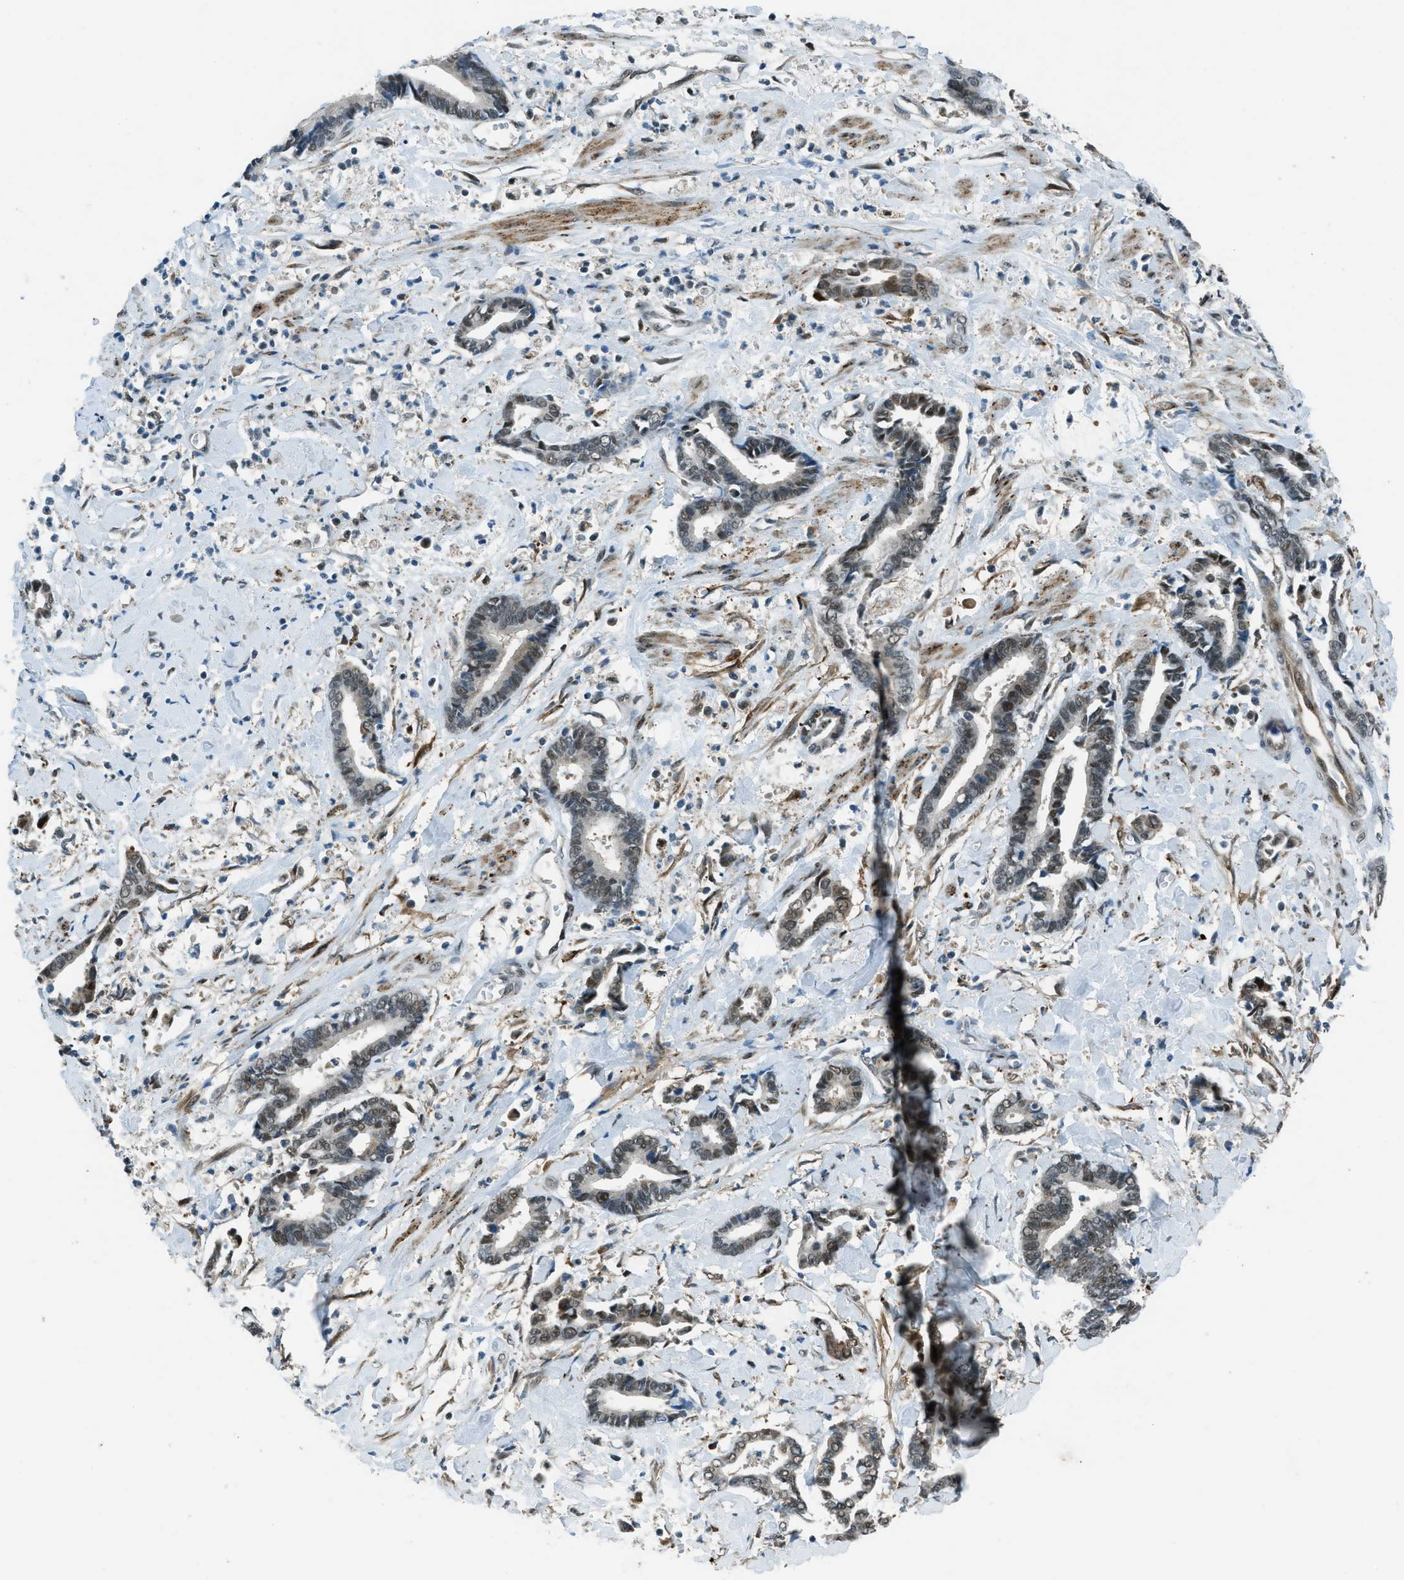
{"staining": {"intensity": "weak", "quantity": ">75%", "location": "nuclear"}, "tissue": "cervical cancer", "cell_type": "Tumor cells", "image_type": "cancer", "snomed": [{"axis": "morphology", "description": "Adenocarcinoma, NOS"}, {"axis": "topography", "description": "Cervix"}], "caption": "Protein expression analysis of cervical adenocarcinoma reveals weak nuclear expression in about >75% of tumor cells. (DAB (3,3'-diaminobenzidine) IHC with brightfield microscopy, high magnification).", "gene": "NPEPL1", "patient": {"sex": "female", "age": 44}}